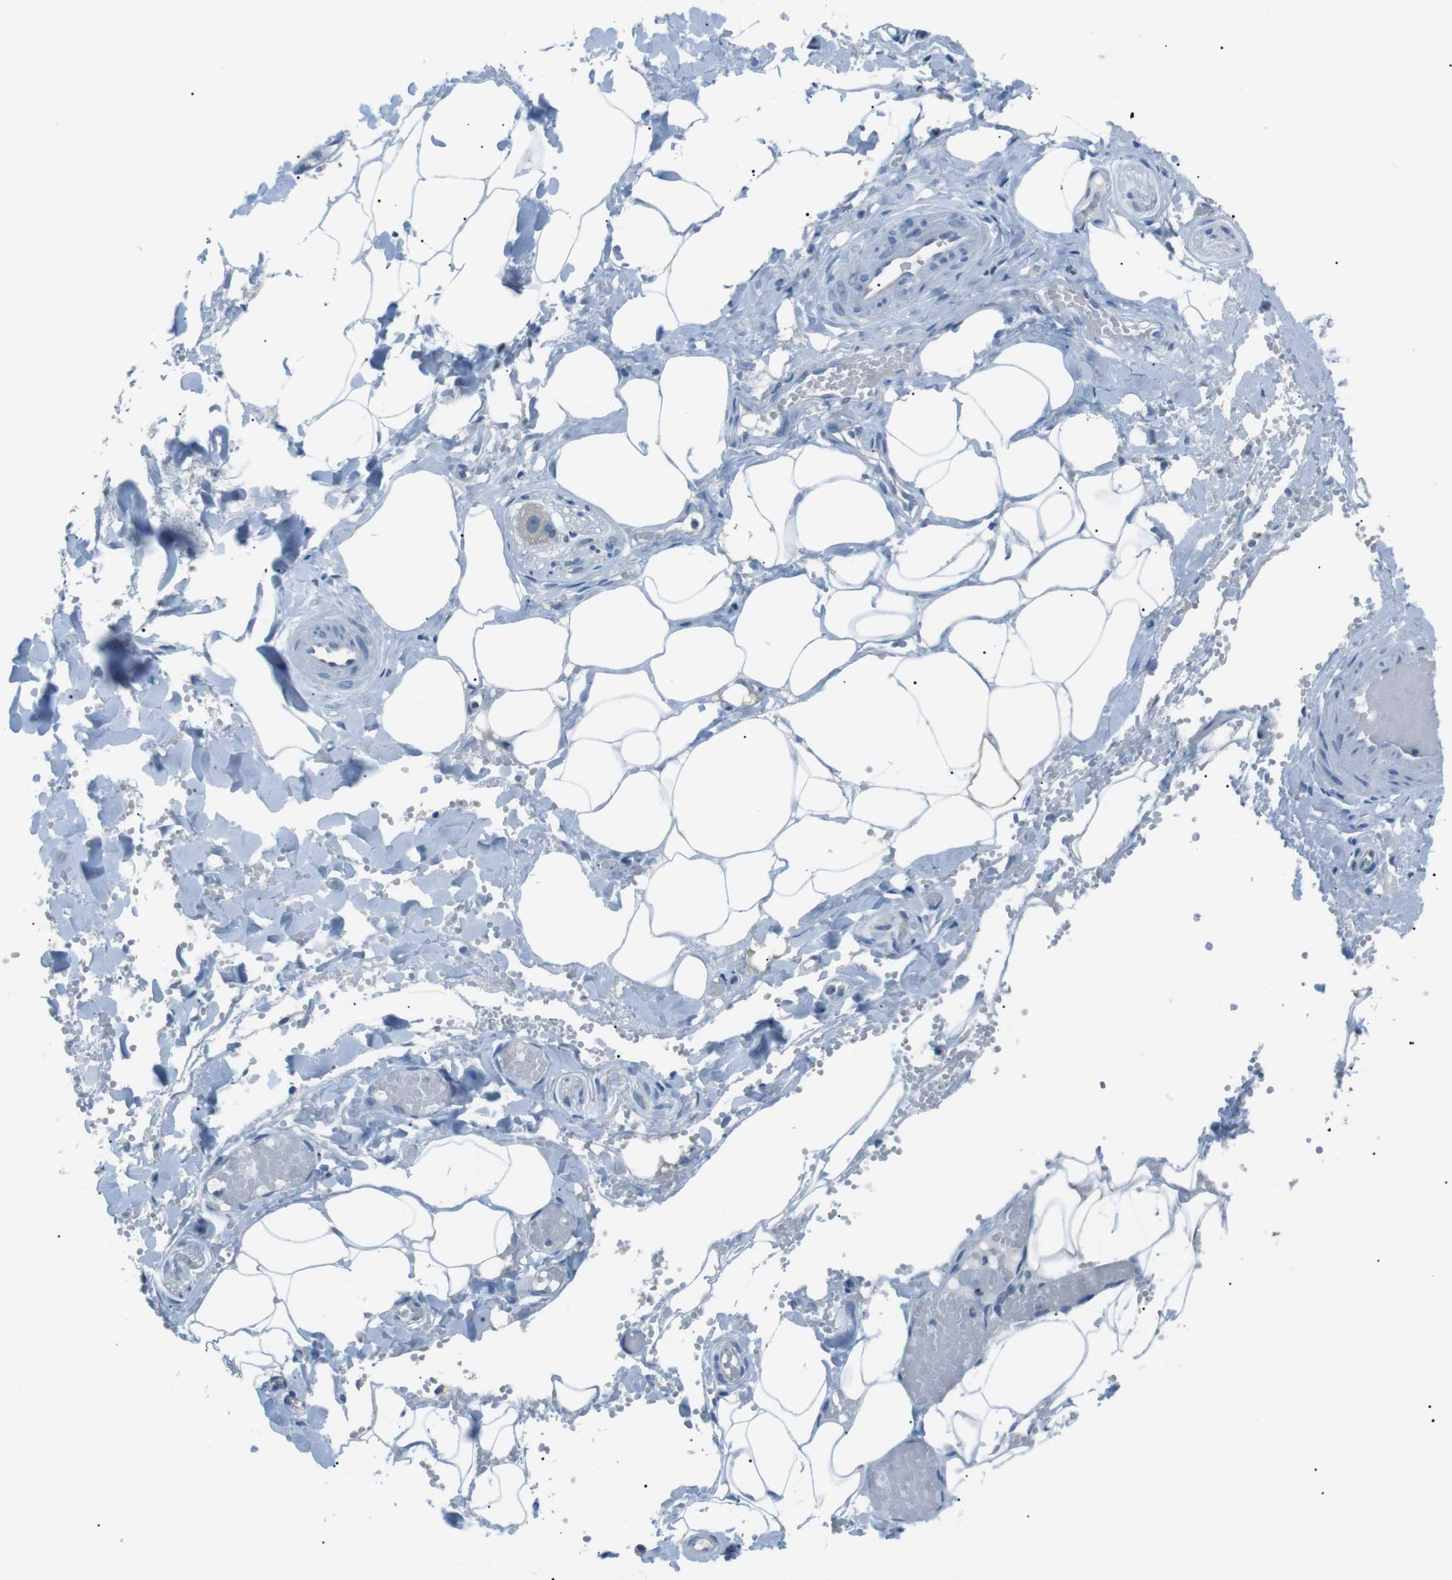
{"staining": {"intensity": "weak", "quantity": "<25%", "location": "cytoplasmic/membranous"}, "tissue": "adipose tissue", "cell_type": "Adipocytes", "image_type": "normal", "snomed": [{"axis": "morphology", "description": "Normal tissue, NOS"}, {"axis": "topography", "description": "Soft tissue"}, {"axis": "topography", "description": "Vascular tissue"}], "caption": "High magnification brightfield microscopy of normal adipose tissue stained with DAB (brown) and counterstained with hematoxylin (blue): adipocytes show no significant expression. The staining is performed using DAB brown chromogen with nuclei counter-stained in using hematoxylin.", "gene": "CDH26", "patient": {"sex": "female", "age": 35}}